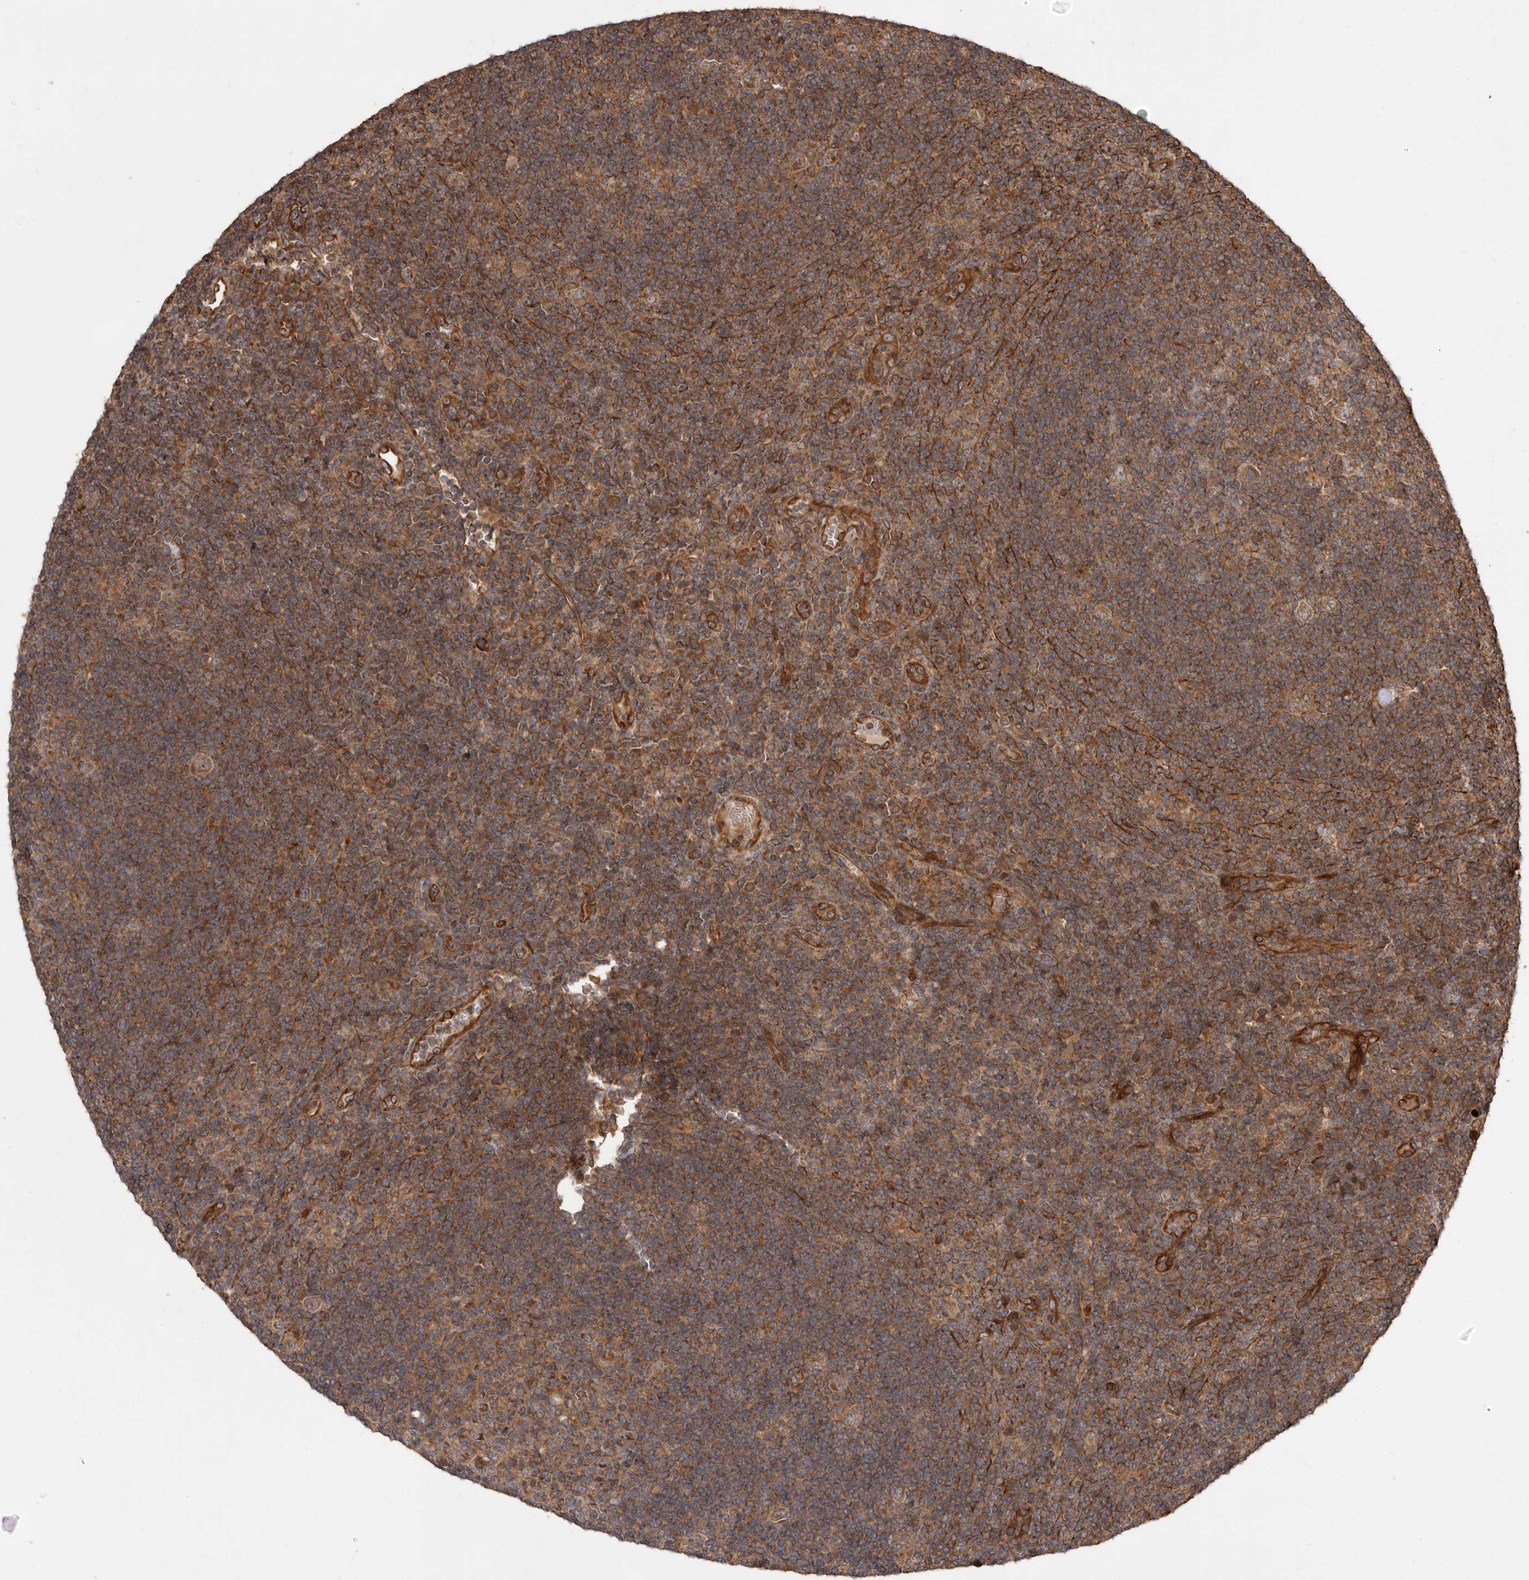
{"staining": {"intensity": "moderate", "quantity": ">75%", "location": "cytoplasmic/membranous"}, "tissue": "lymphoma", "cell_type": "Tumor cells", "image_type": "cancer", "snomed": [{"axis": "morphology", "description": "Hodgkin's disease, NOS"}, {"axis": "topography", "description": "Lymph node"}], "caption": "Hodgkin's disease was stained to show a protein in brown. There is medium levels of moderate cytoplasmic/membranous staining in about >75% of tumor cells.", "gene": "STK36", "patient": {"sex": "female", "age": 57}}